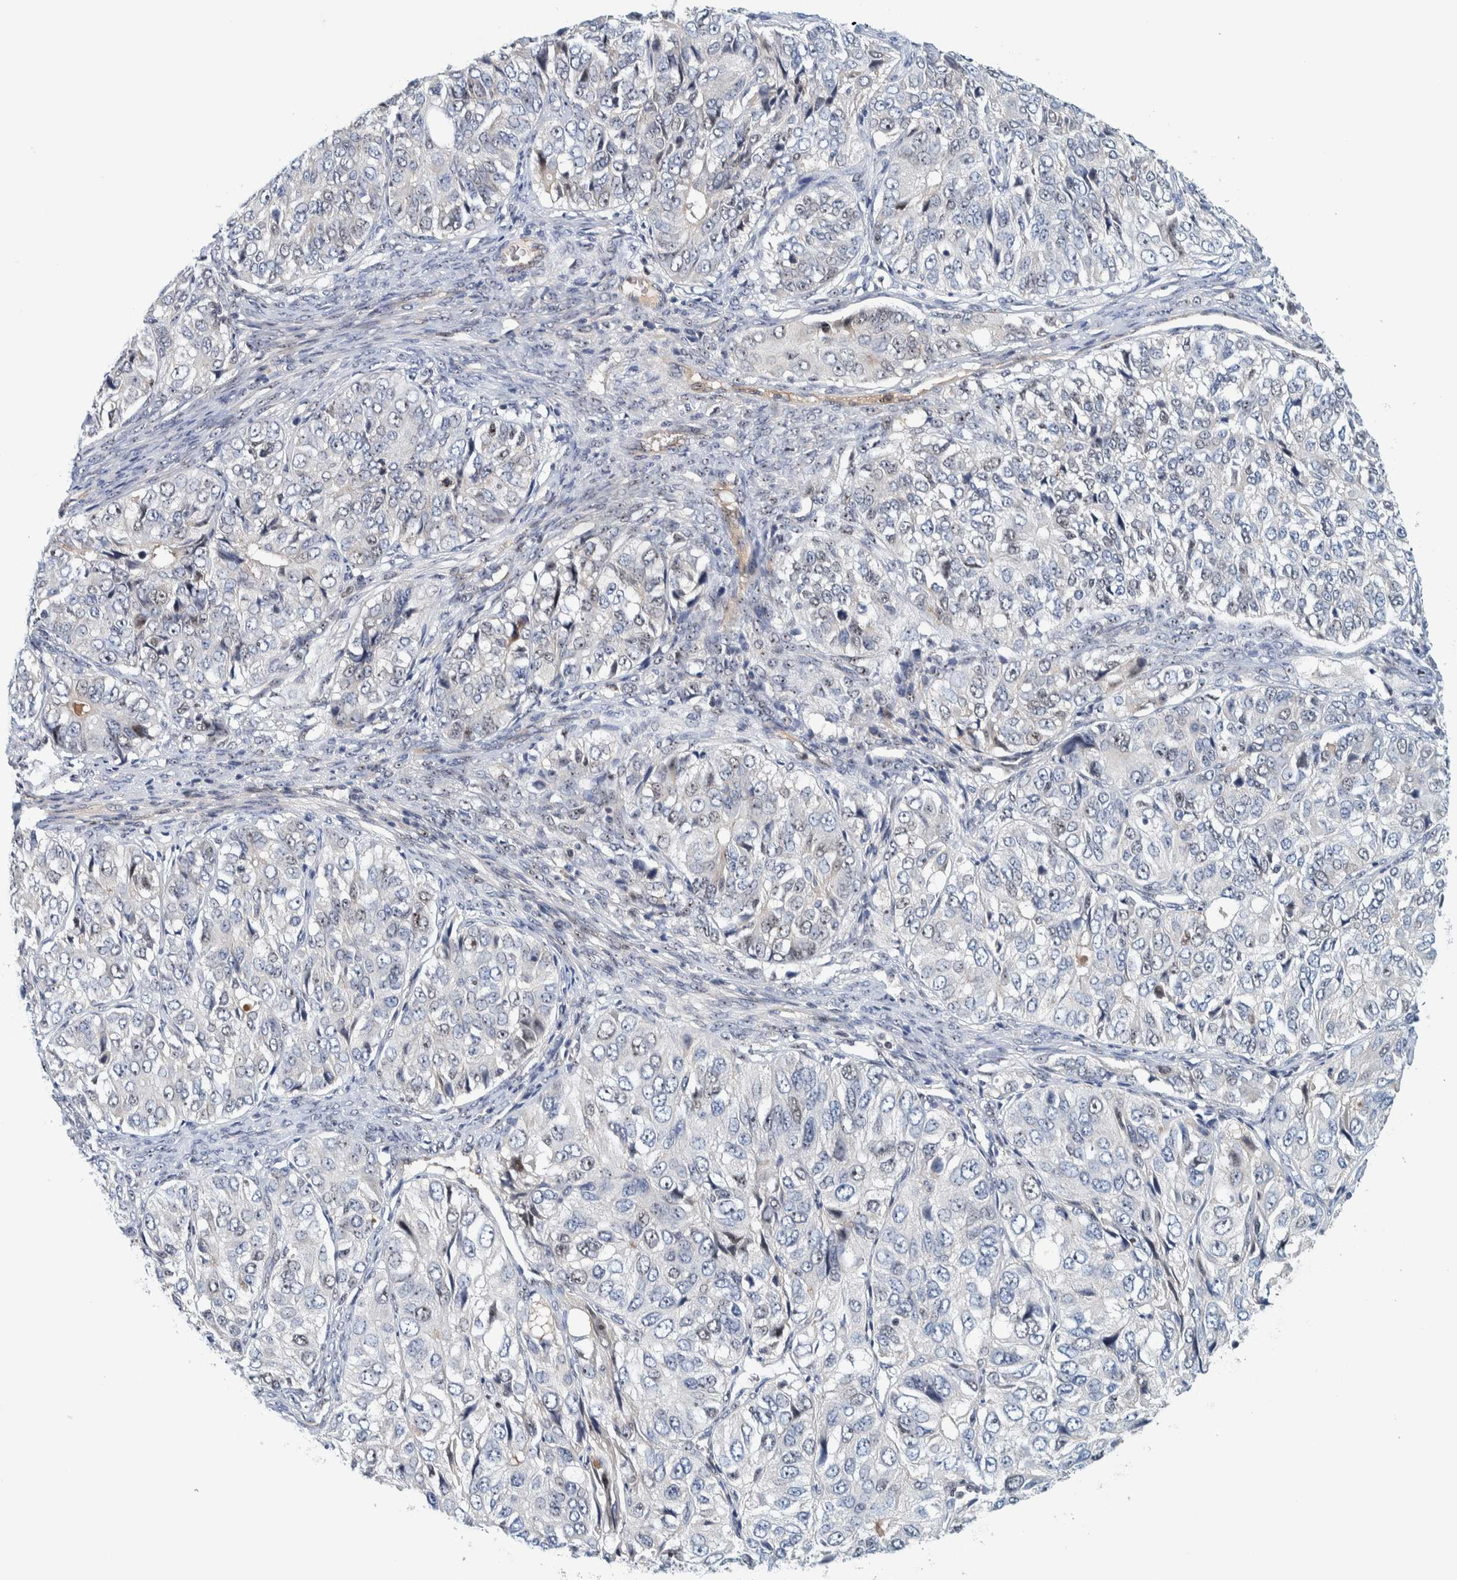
{"staining": {"intensity": "weak", "quantity": "<25%", "location": "nuclear"}, "tissue": "ovarian cancer", "cell_type": "Tumor cells", "image_type": "cancer", "snomed": [{"axis": "morphology", "description": "Carcinoma, endometroid"}, {"axis": "topography", "description": "Ovary"}], "caption": "Human ovarian cancer (endometroid carcinoma) stained for a protein using immunohistochemistry displays no expression in tumor cells.", "gene": "NOL11", "patient": {"sex": "female", "age": 51}}